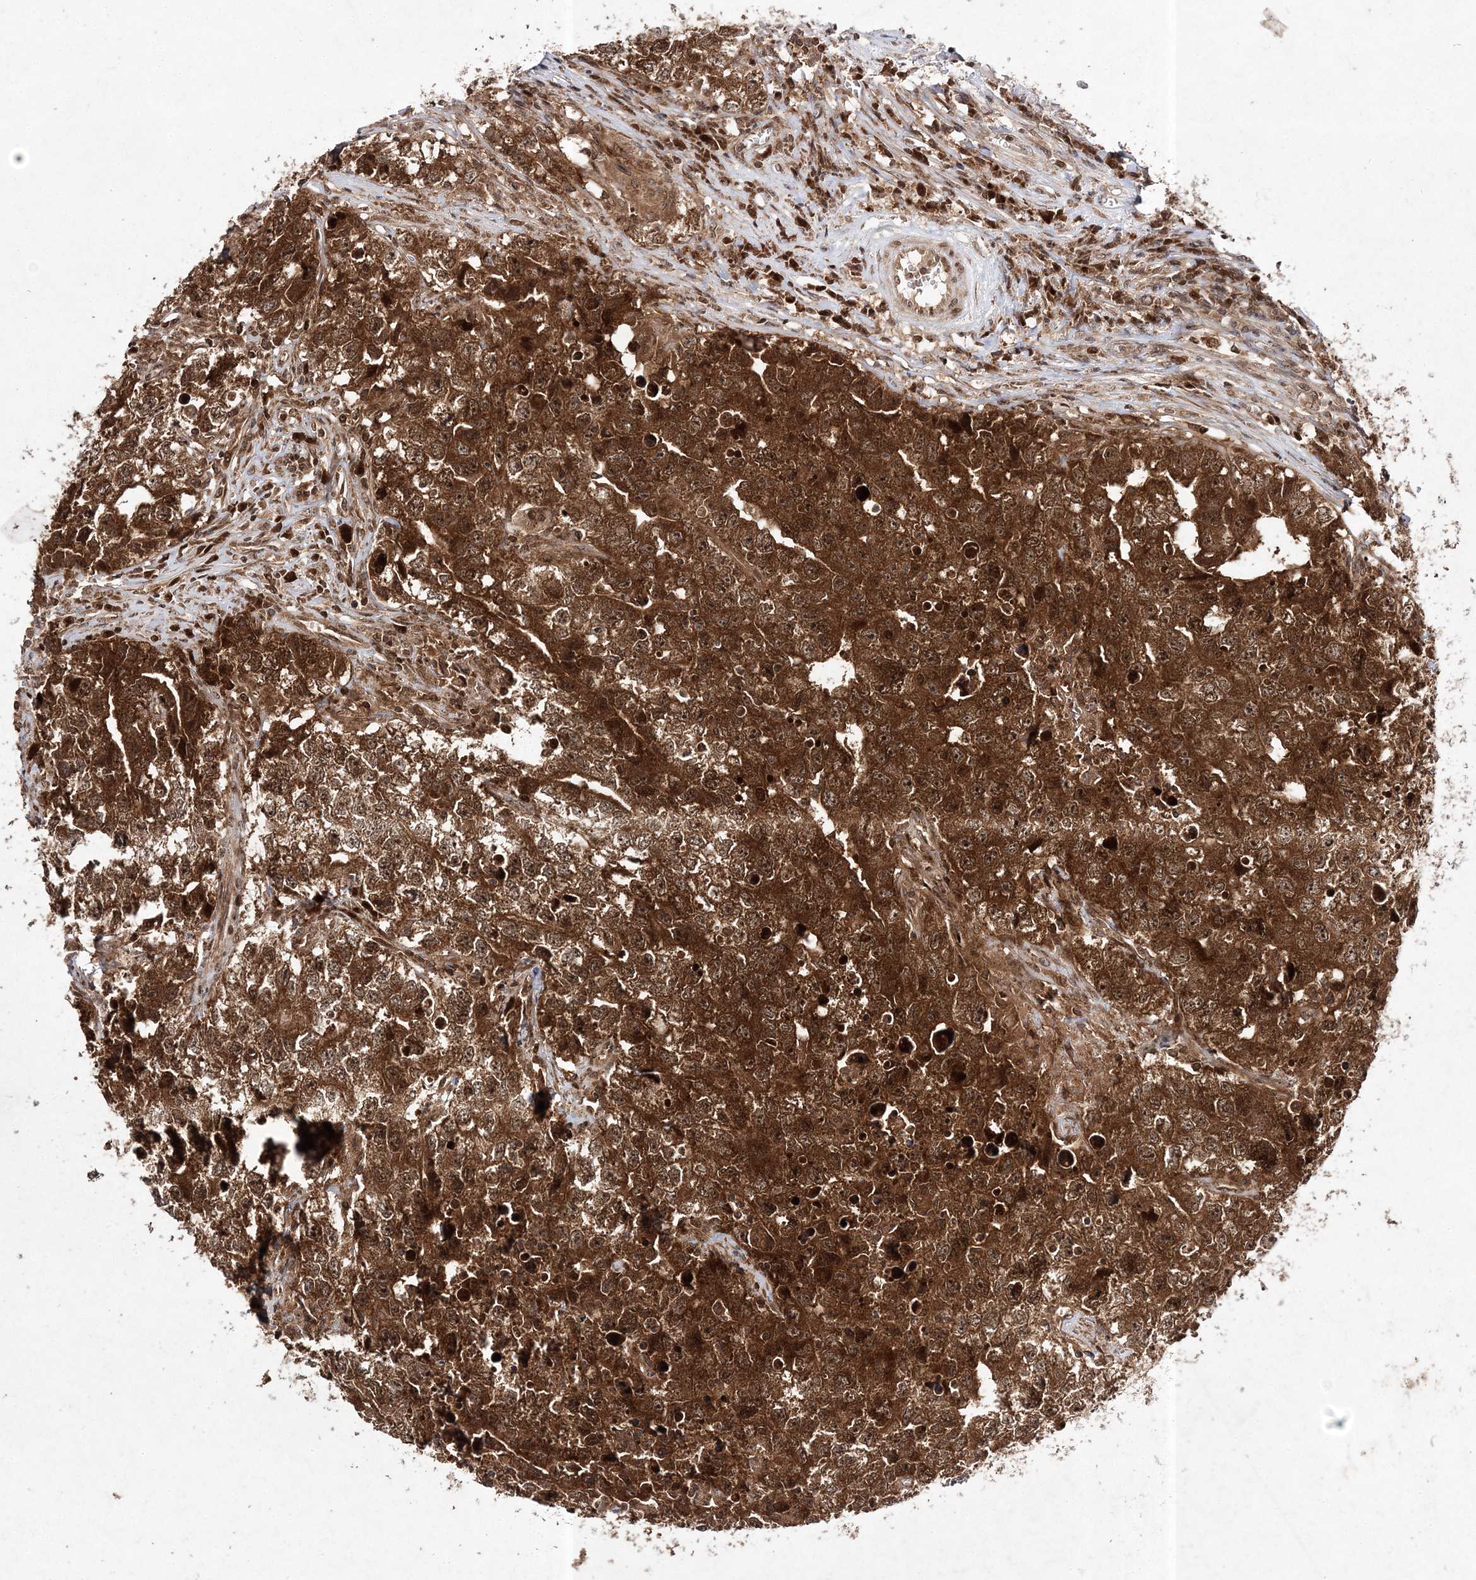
{"staining": {"intensity": "strong", "quantity": ">75%", "location": "cytoplasmic/membranous,nuclear"}, "tissue": "testis cancer", "cell_type": "Tumor cells", "image_type": "cancer", "snomed": [{"axis": "morphology", "description": "Seminoma, NOS"}, {"axis": "morphology", "description": "Carcinoma, Embryonal, NOS"}, {"axis": "topography", "description": "Testis"}], "caption": "Testis cancer (embryonal carcinoma) stained for a protein exhibits strong cytoplasmic/membranous and nuclear positivity in tumor cells.", "gene": "NIF3L1", "patient": {"sex": "male", "age": 43}}